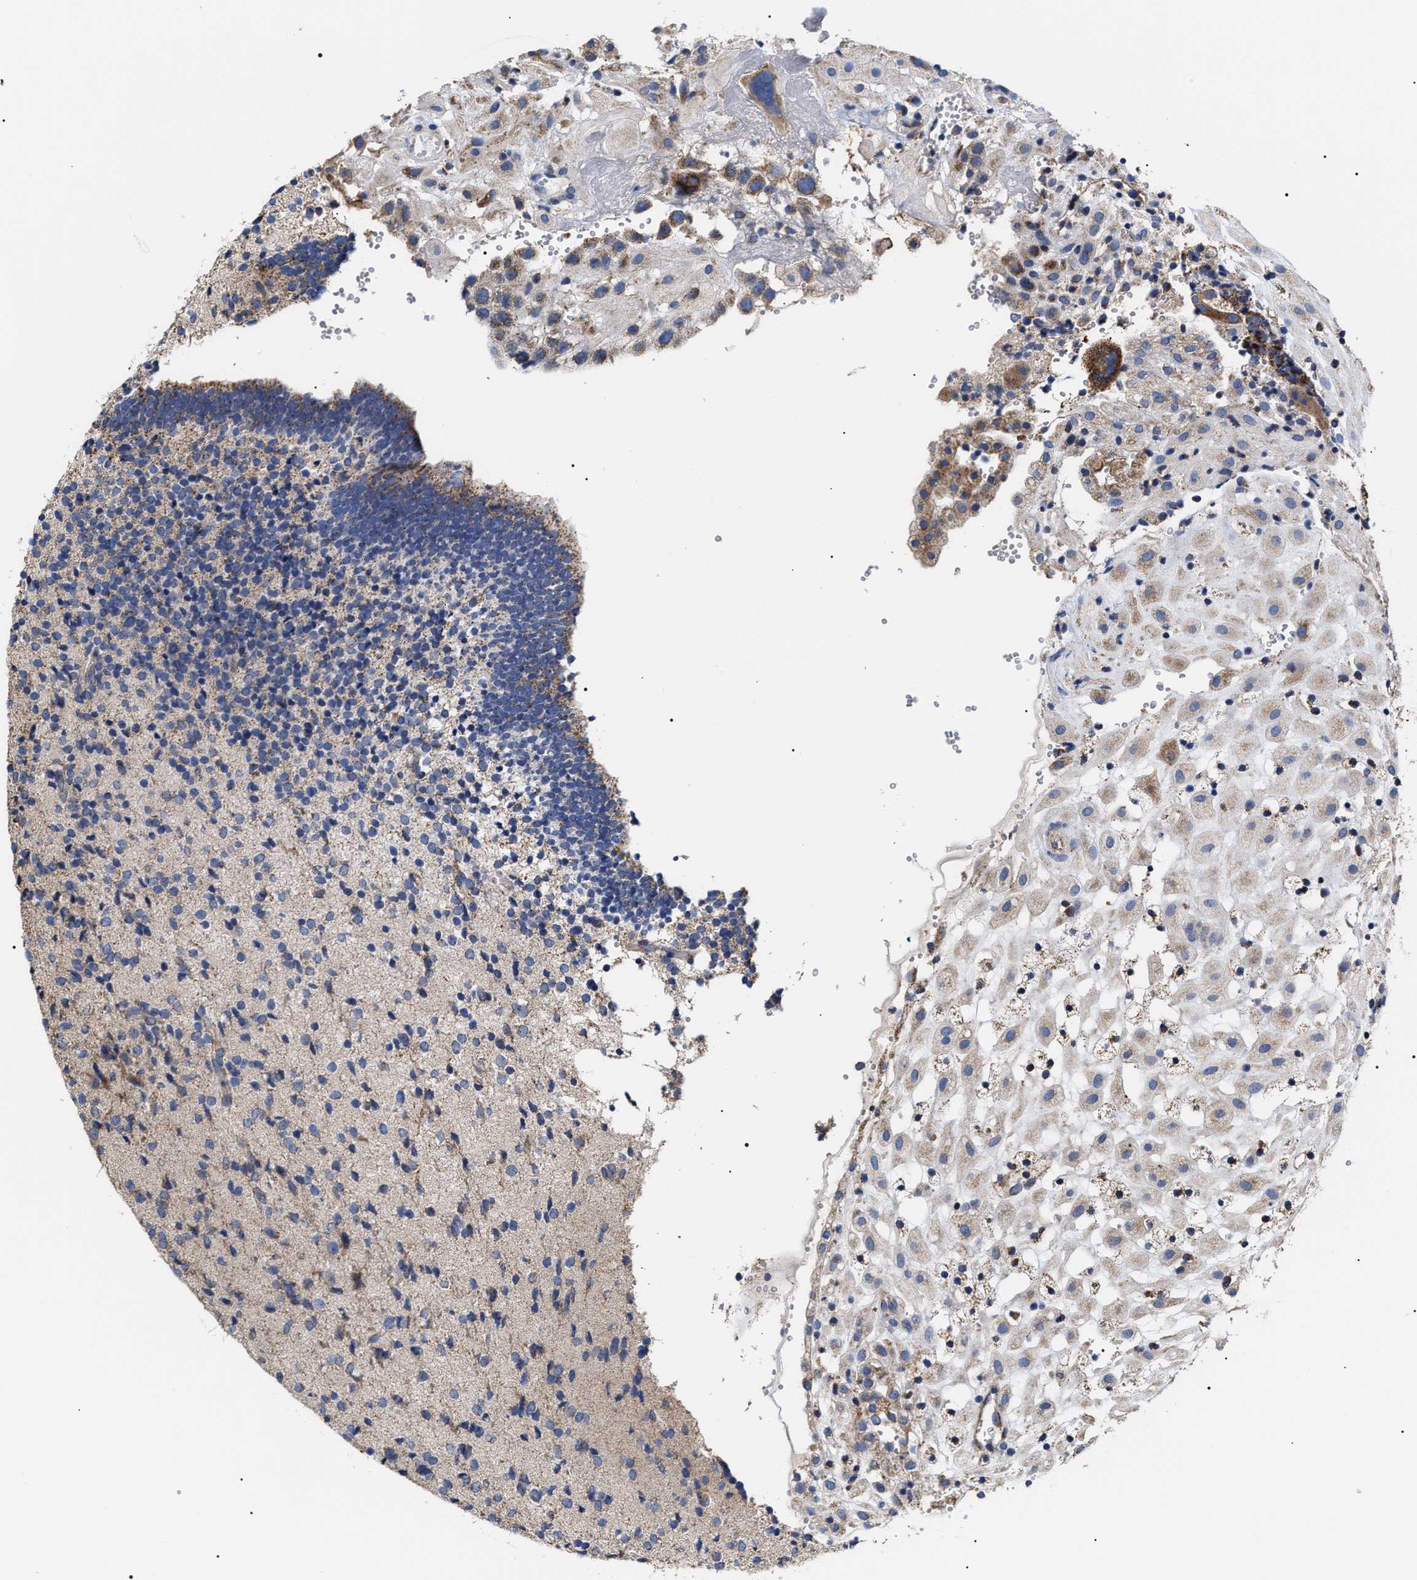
{"staining": {"intensity": "weak", "quantity": "25%-75%", "location": "cytoplasmic/membranous"}, "tissue": "placenta", "cell_type": "Decidual cells", "image_type": "normal", "snomed": [{"axis": "morphology", "description": "Normal tissue, NOS"}, {"axis": "topography", "description": "Placenta"}], "caption": "The photomicrograph demonstrates immunohistochemical staining of unremarkable placenta. There is weak cytoplasmic/membranous staining is appreciated in about 25%-75% of decidual cells. Nuclei are stained in blue.", "gene": "COG5", "patient": {"sex": "female", "age": 18}}